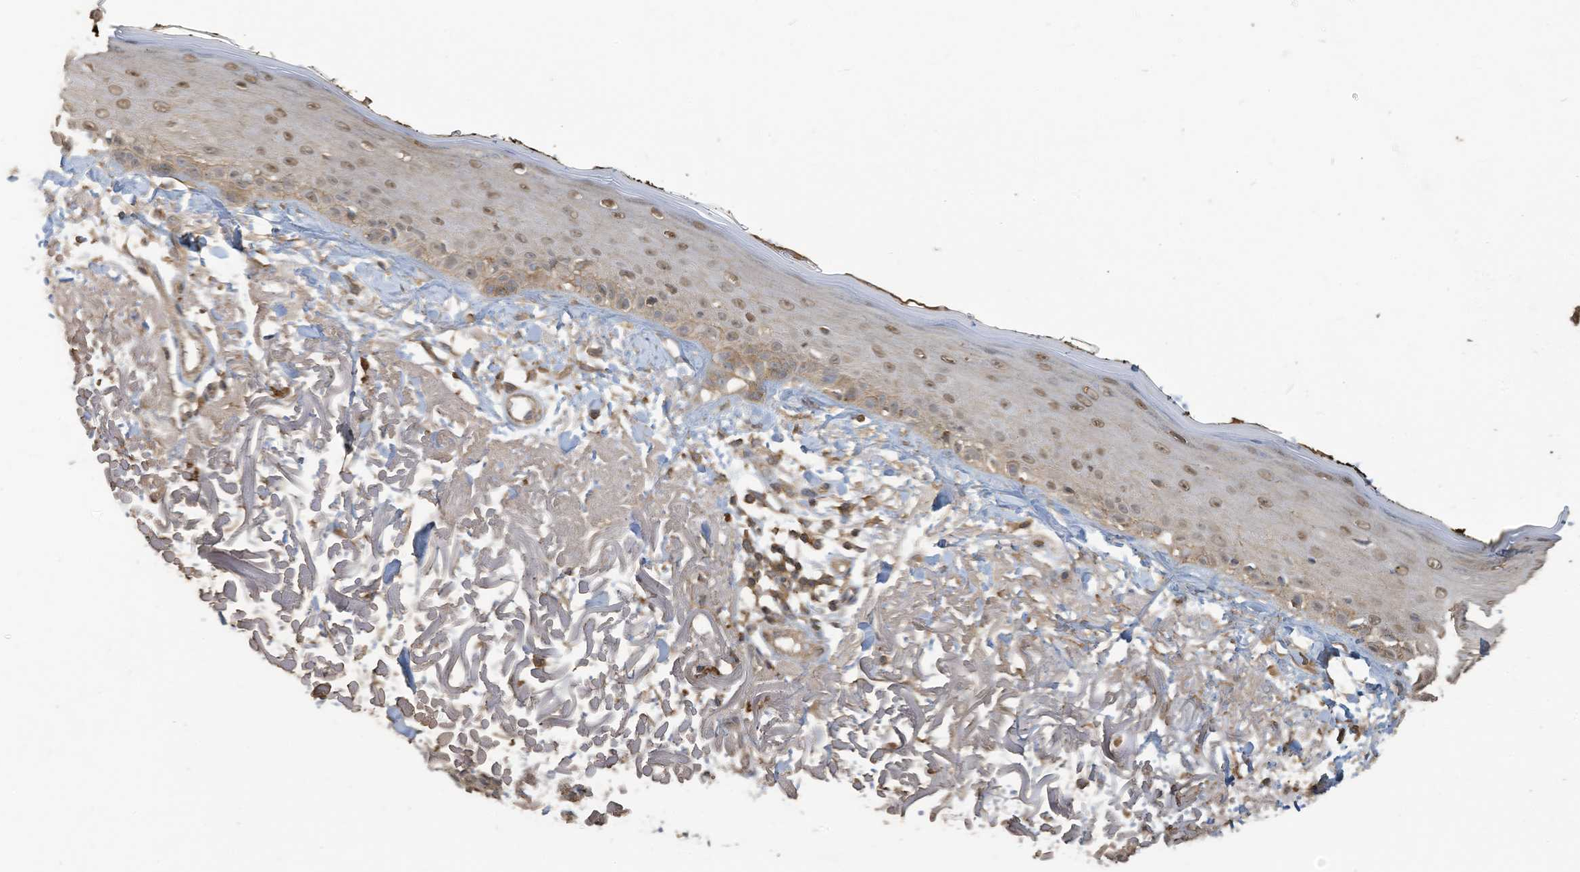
{"staining": {"intensity": "moderate", "quantity": ">75%", "location": "cytoplasmic/membranous"}, "tissue": "skin", "cell_type": "Fibroblasts", "image_type": "normal", "snomed": [{"axis": "morphology", "description": "Normal tissue, NOS"}, {"axis": "topography", "description": "Skin"}, {"axis": "topography", "description": "Skeletal muscle"}], "caption": "Immunohistochemistry (IHC) of benign skin shows medium levels of moderate cytoplasmic/membranous staining in approximately >75% of fibroblasts.", "gene": "COX10", "patient": {"sex": "male", "age": 83}}